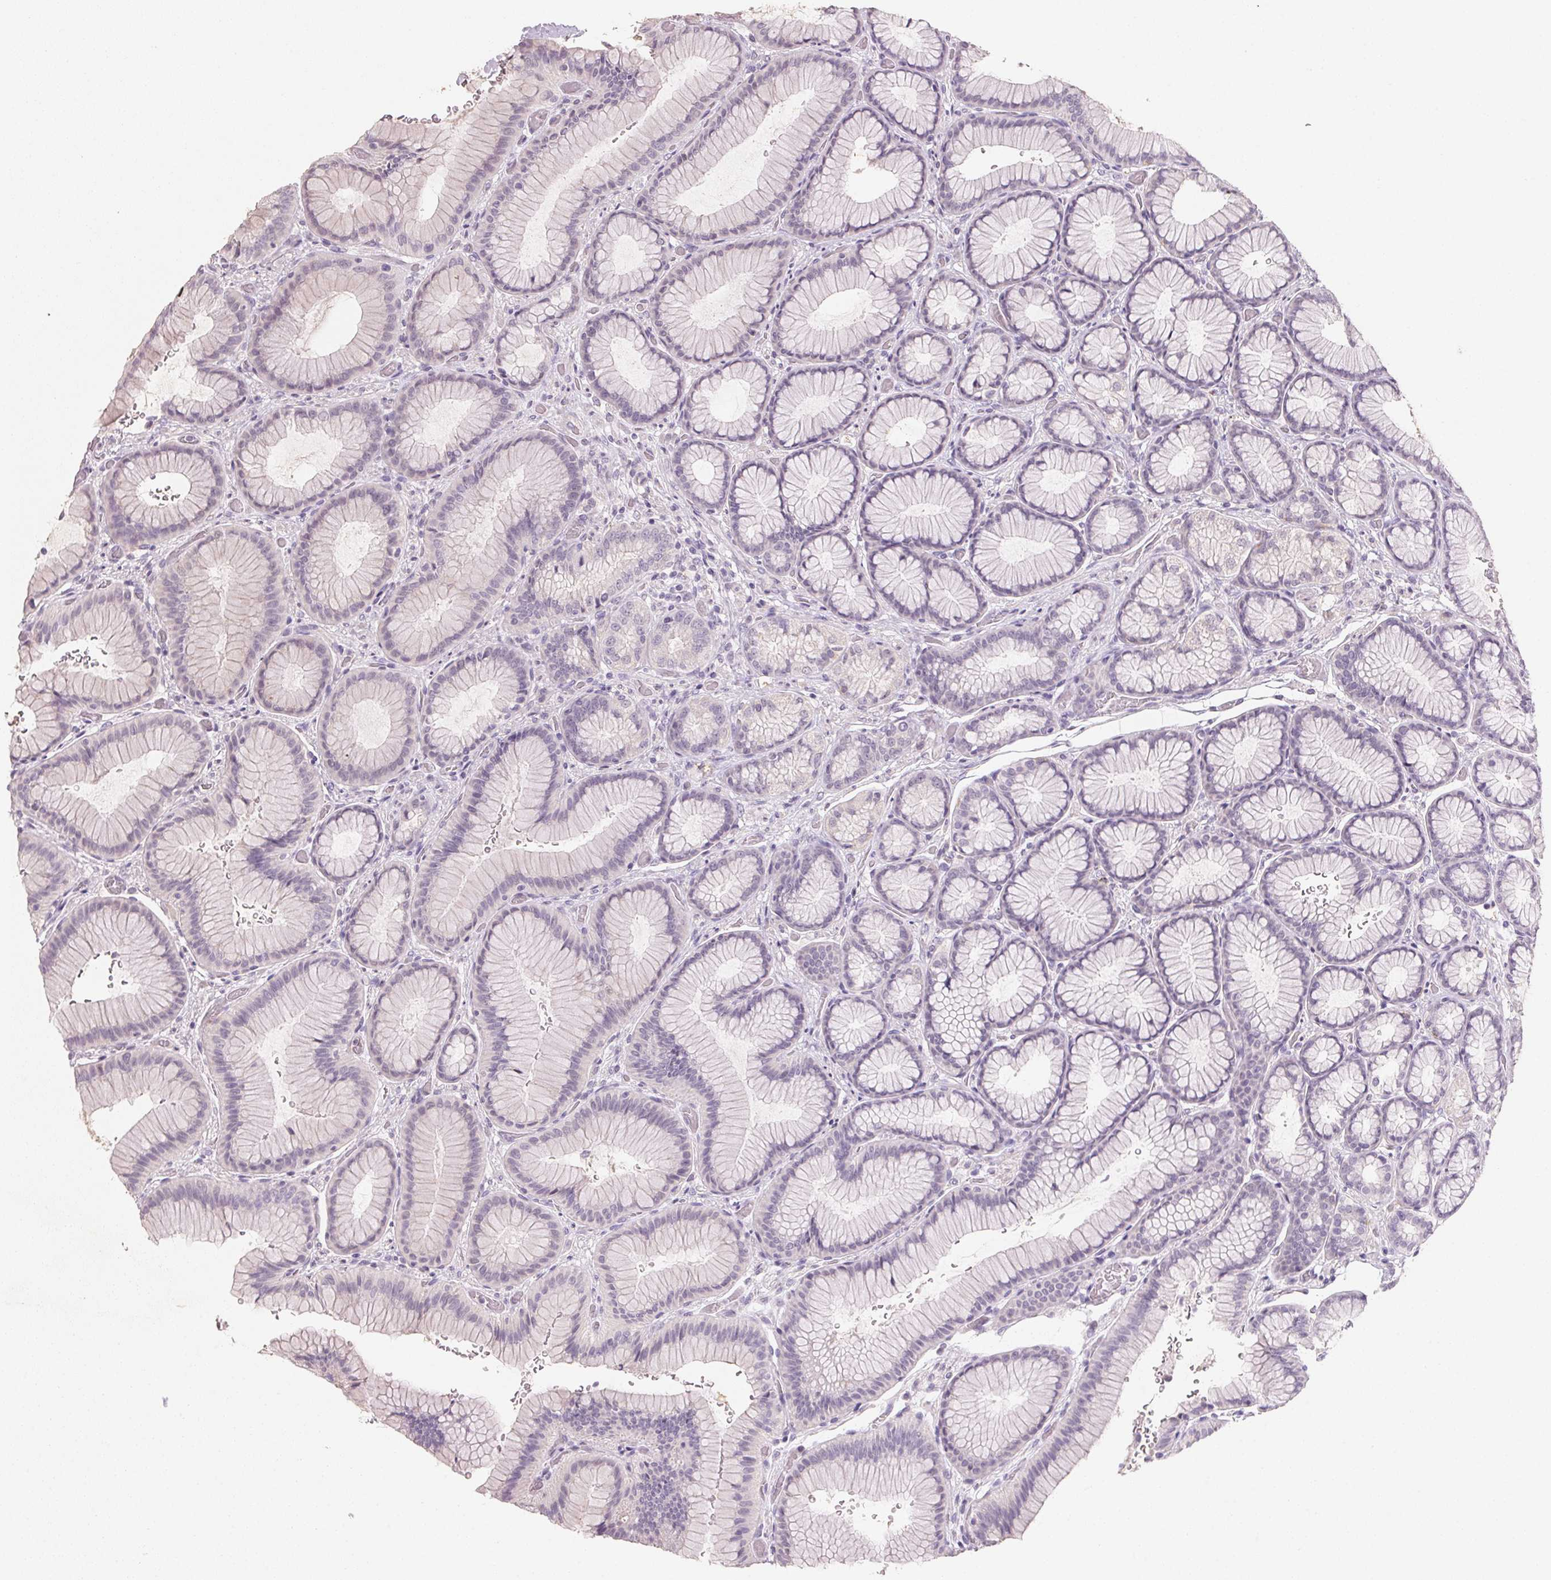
{"staining": {"intensity": "weak", "quantity": "<25%", "location": "cytoplasmic/membranous"}, "tissue": "stomach", "cell_type": "Glandular cells", "image_type": "normal", "snomed": [{"axis": "morphology", "description": "Normal tissue, NOS"}, {"axis": "morphology", "description": "Adenocarcinoma, NOS"}, {"axis": "morphology", "description": "Adenocarcinoma, High grade"}, {"axis": "topography", "description": "Stomach, upper"}, {"axis": "topography", "description": "Stomach"}], "caption": "An IHC micrograph of unremarkable stomach is shown. There is no staining in glandular cells of stomach.", "gene": "CXCL5", "patient": {"sex": "female", "age": 65}}